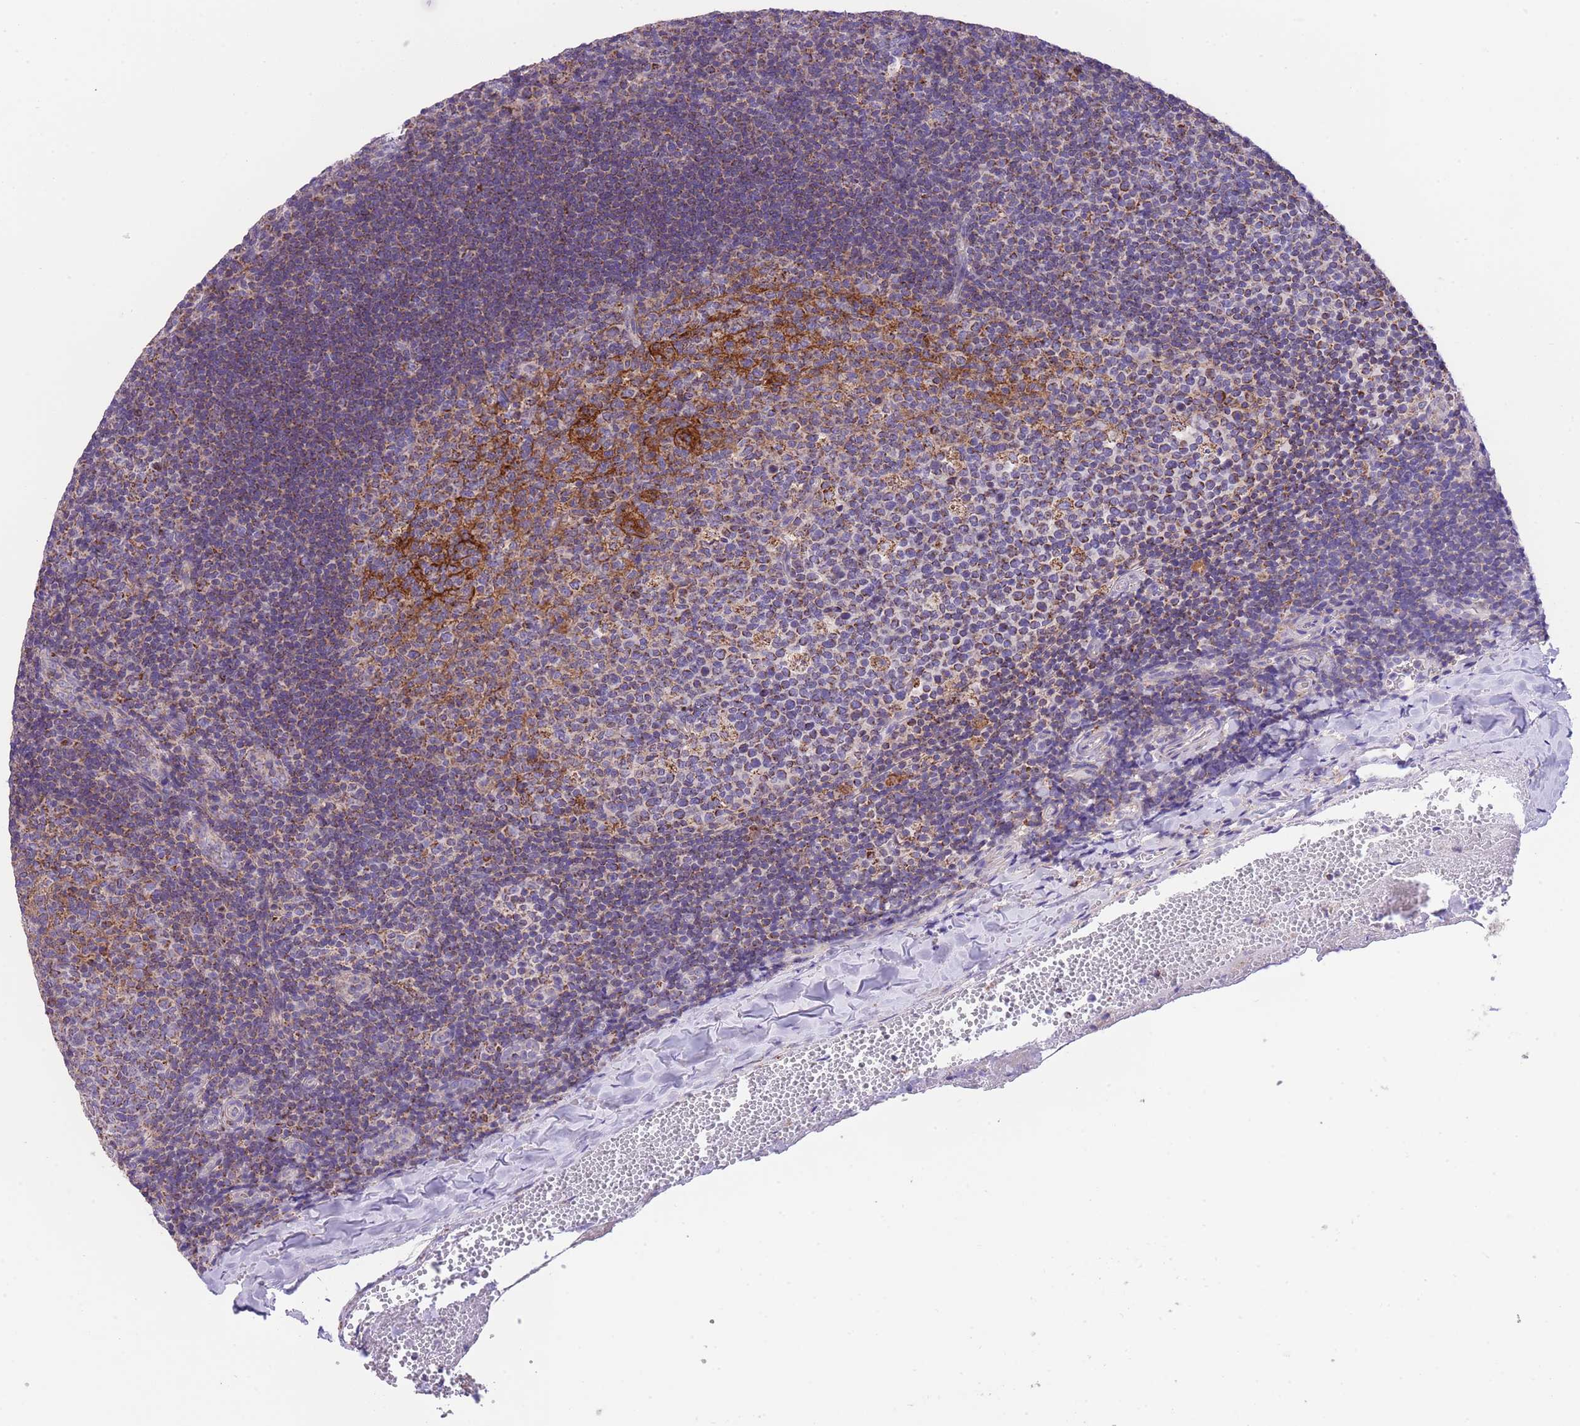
{"staining": {"intensity": "strong", "quantity": "25%-75%", "location": "cytoplasmic/membranous"}, "tissue": "tonsil", "cell_type": "Germinal center cells", "image_type": "normal", "snomed": [{"axis": "morphology", "description": "Normal tissue, NOS"}, {"axis": "topography", "description": "Tonsil"}], "caption": "Protein expression analysis of benign human tonsil reveals strong cytoplasmic/membranous positivity in about 25%-75% of germinal center cells.", "gene": "ST3GAL3", "patient": {"sex": "male", "age": 17}}